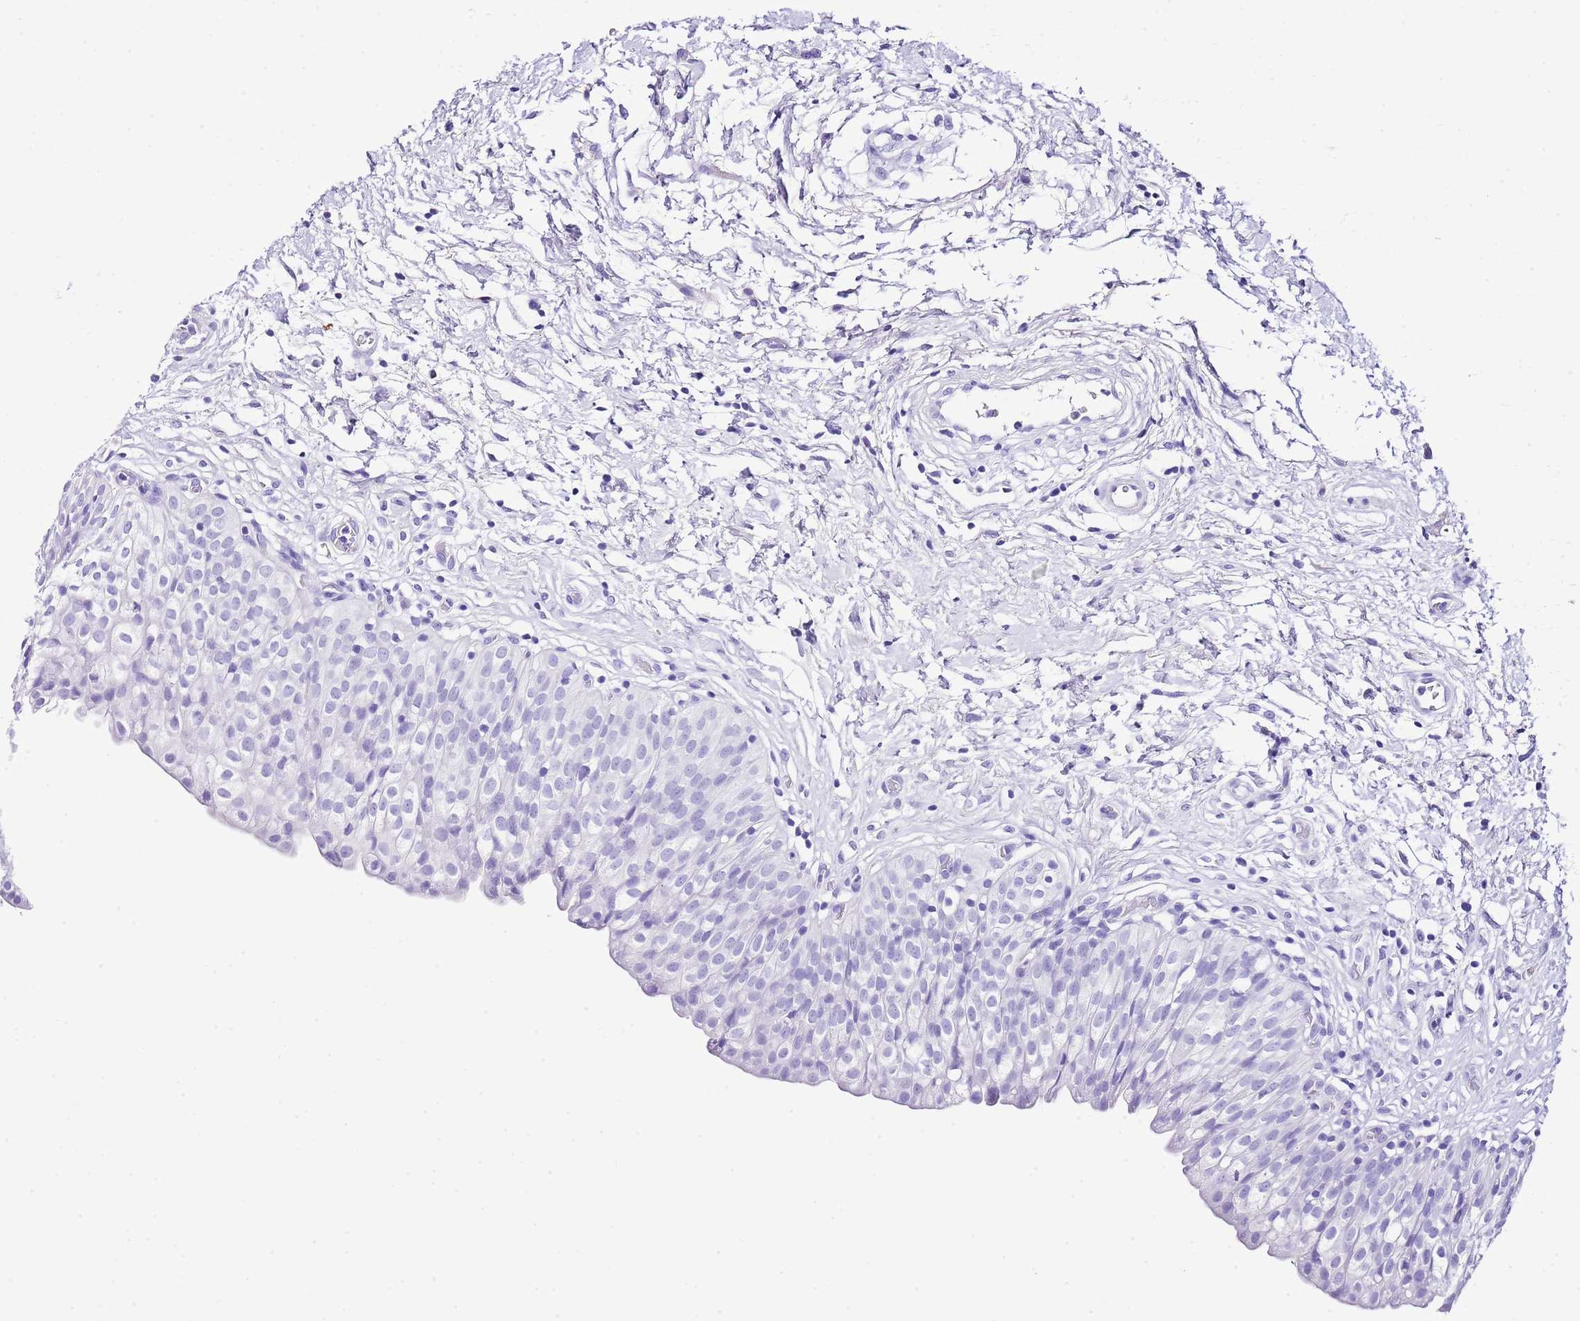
{"staining": {"intensity": "negative", "quantity": "none", "location": "none"}, "tissue": "urinary bladder", "cell_type": "Urothelial cells", "image_type": "normal", "snomed": [{"axis": "morphology", "description": "Normal tissue, NOS"}, {"axis": "topography", "description": "Urinary bladder"}], "caption": "This is an IHC photomicrograph of unremarkable urinary bladder. There is no staining in urothelial cells.", "gene": "KCNC1", "patient": {"sex": "male", "age": 55}}